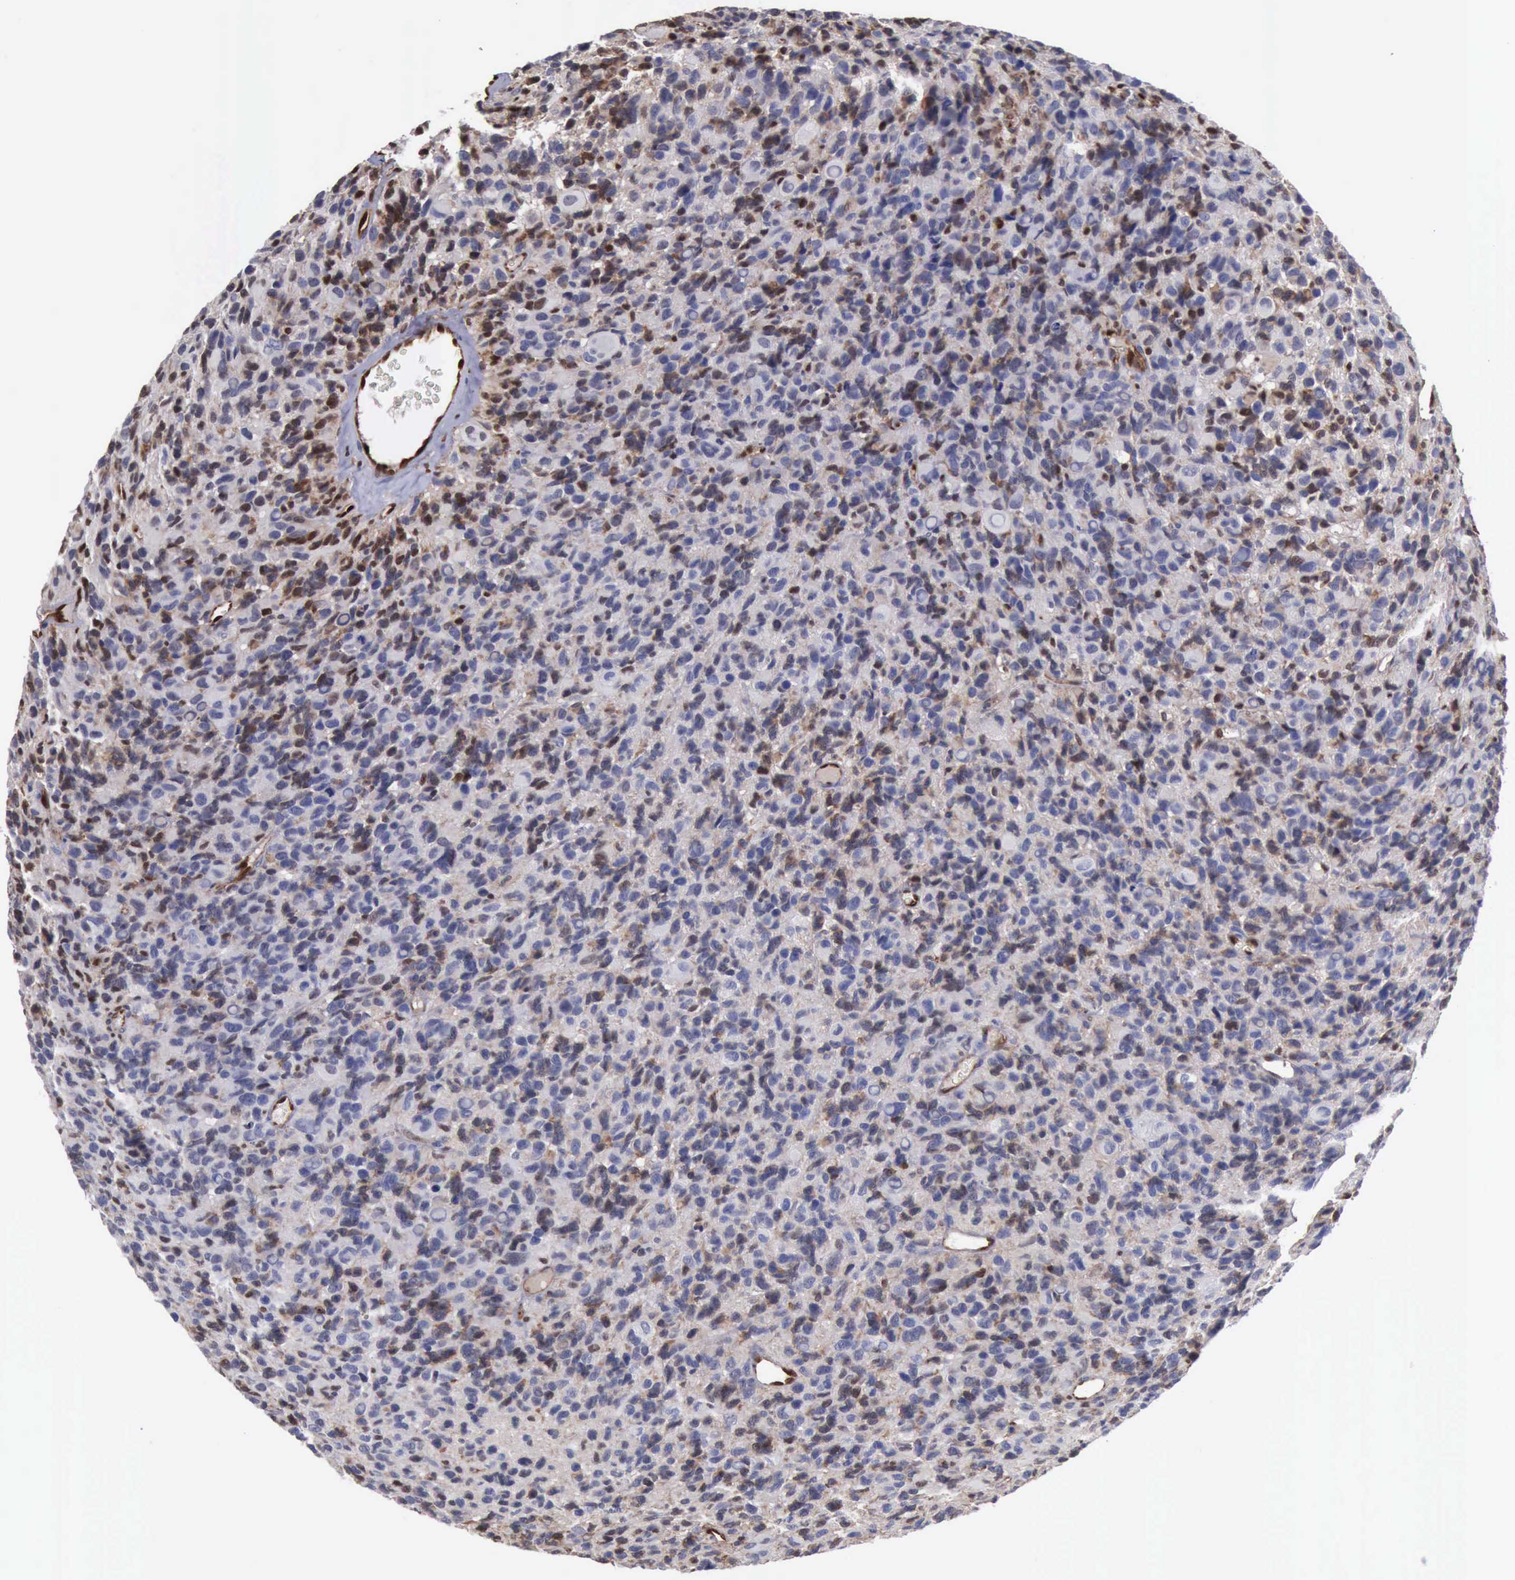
{"staining": {"intensity": "weak", "quantity": "25%-75%", "location": "cytoplasmic/membranous"}, "tissue": "glioma", "cell_type": "Tumor cells", "image_type": "cancer", "snomed": [{"axis": "morphology", "description": "Glioma, malignant, High grade"}, {"axis": "topography", "description": "Brain"}], "caption": "Malignant glioma (high-grade) stained with immunohistochemistry demonstrates weak cytoplasmic/membranous positivity in approximately 25%-75% of tumor cells.", "gene": "PDCD4", "patient": {"sex": "male", "age": 77}}